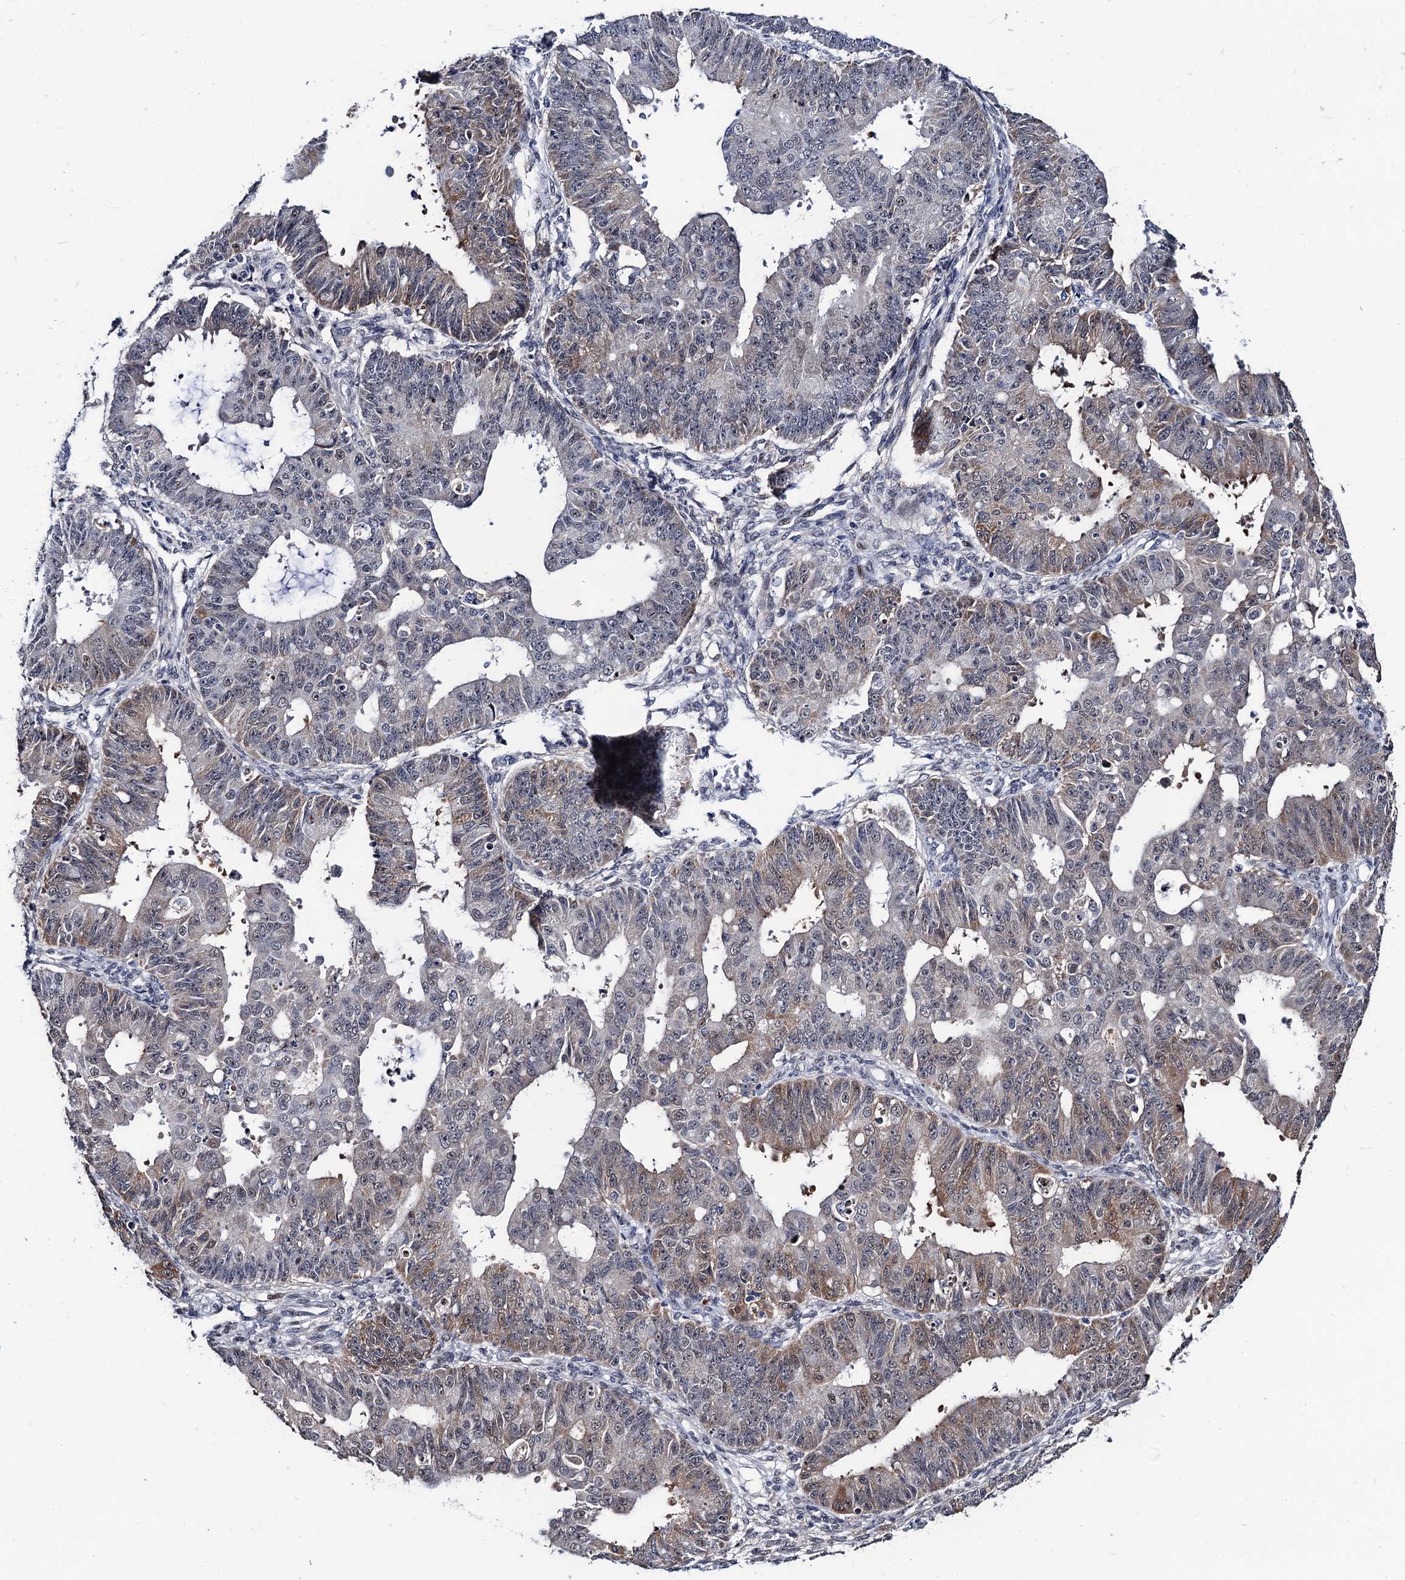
{"staining": {"intensity": "weak", "quantity": "25%-75%", "location": "cytoplasmic/membranous,nuclear"}, "tissue": "ovarian cancer", "cell_type": "Tumor cells", "image_type": "cancer", "snomed": [{"axis": "morphology", "description": "Carcinoma, endometroid"}, {"axis": "topography", "description": "Appendix"}, {"axis": "topography", "description": "Ovary"}], "caption": "Immunohistochemical staining of ovarian endometroid carcinoma exhibits weak cytoplasmic/membranous and nuclear protein expression in approximately 25%-75% of tumor cells. The staining is performed using DAB (3,3'-diaminobenzidine) brown chromogen to label protein expression. The nuclei are counter-stained blue using hematoxylin.", "gene": "FAM222A", "patient": {"sex": "female", "age": 42}}